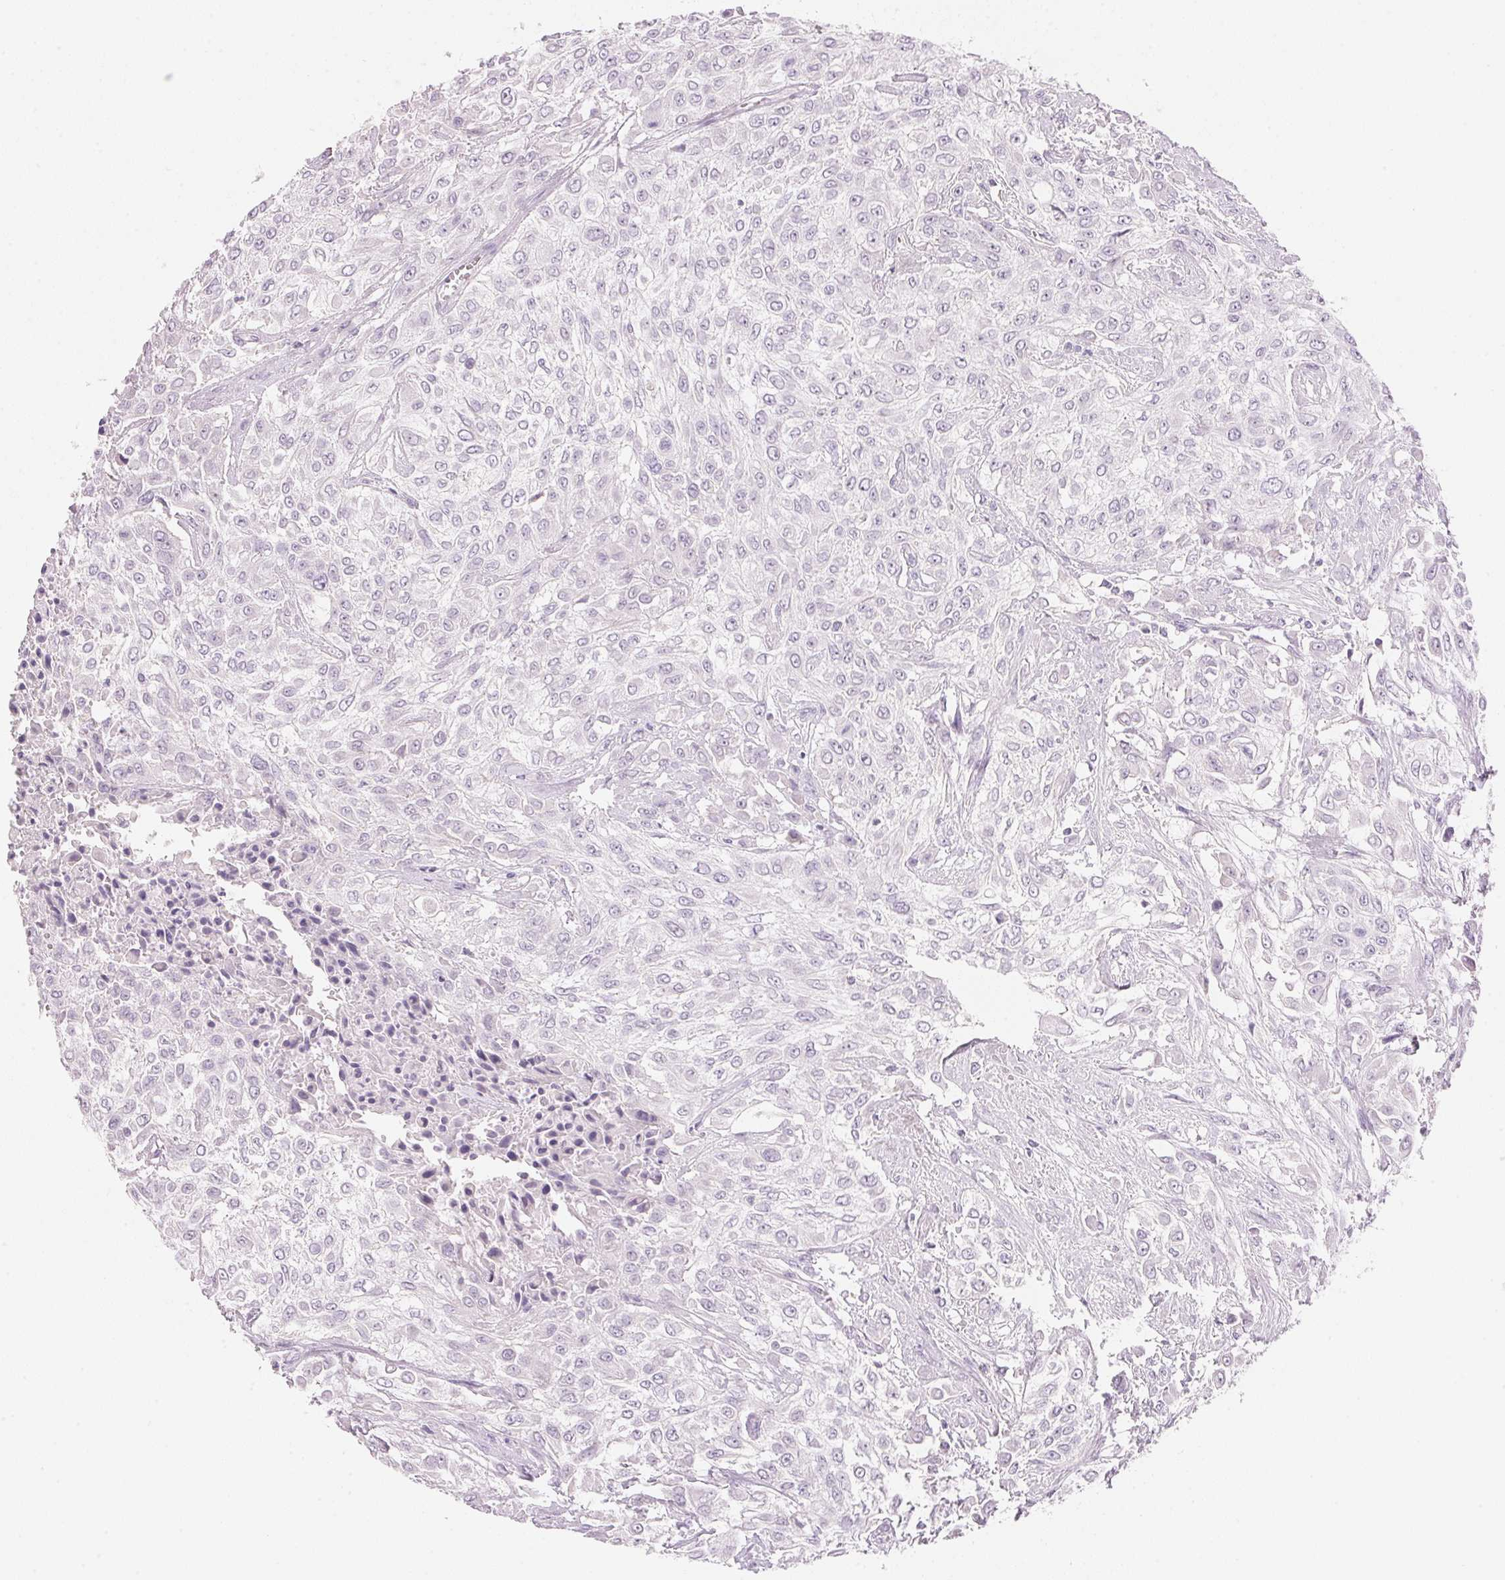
{"staining": {"intensity": "negative", "quantity": "none", "location": "none"}, "tissue": "urothelial cancer", "cell_type": "Tumor cells", "image_type": "cancer", "snomed": [{"axis": "morphology", "description": "Urothelial carcinoma, High grade"}, {"axis": "topography", "description": "Urinary bladder"}], "caption": "Histopathology image shows no protein positivity in tumor cells of urothelial cancer tissue. (DAB IHC with hematoxylin counter stain).", "gene": "CYP11B1", "patient": {"sex": "male", "age": 57}}